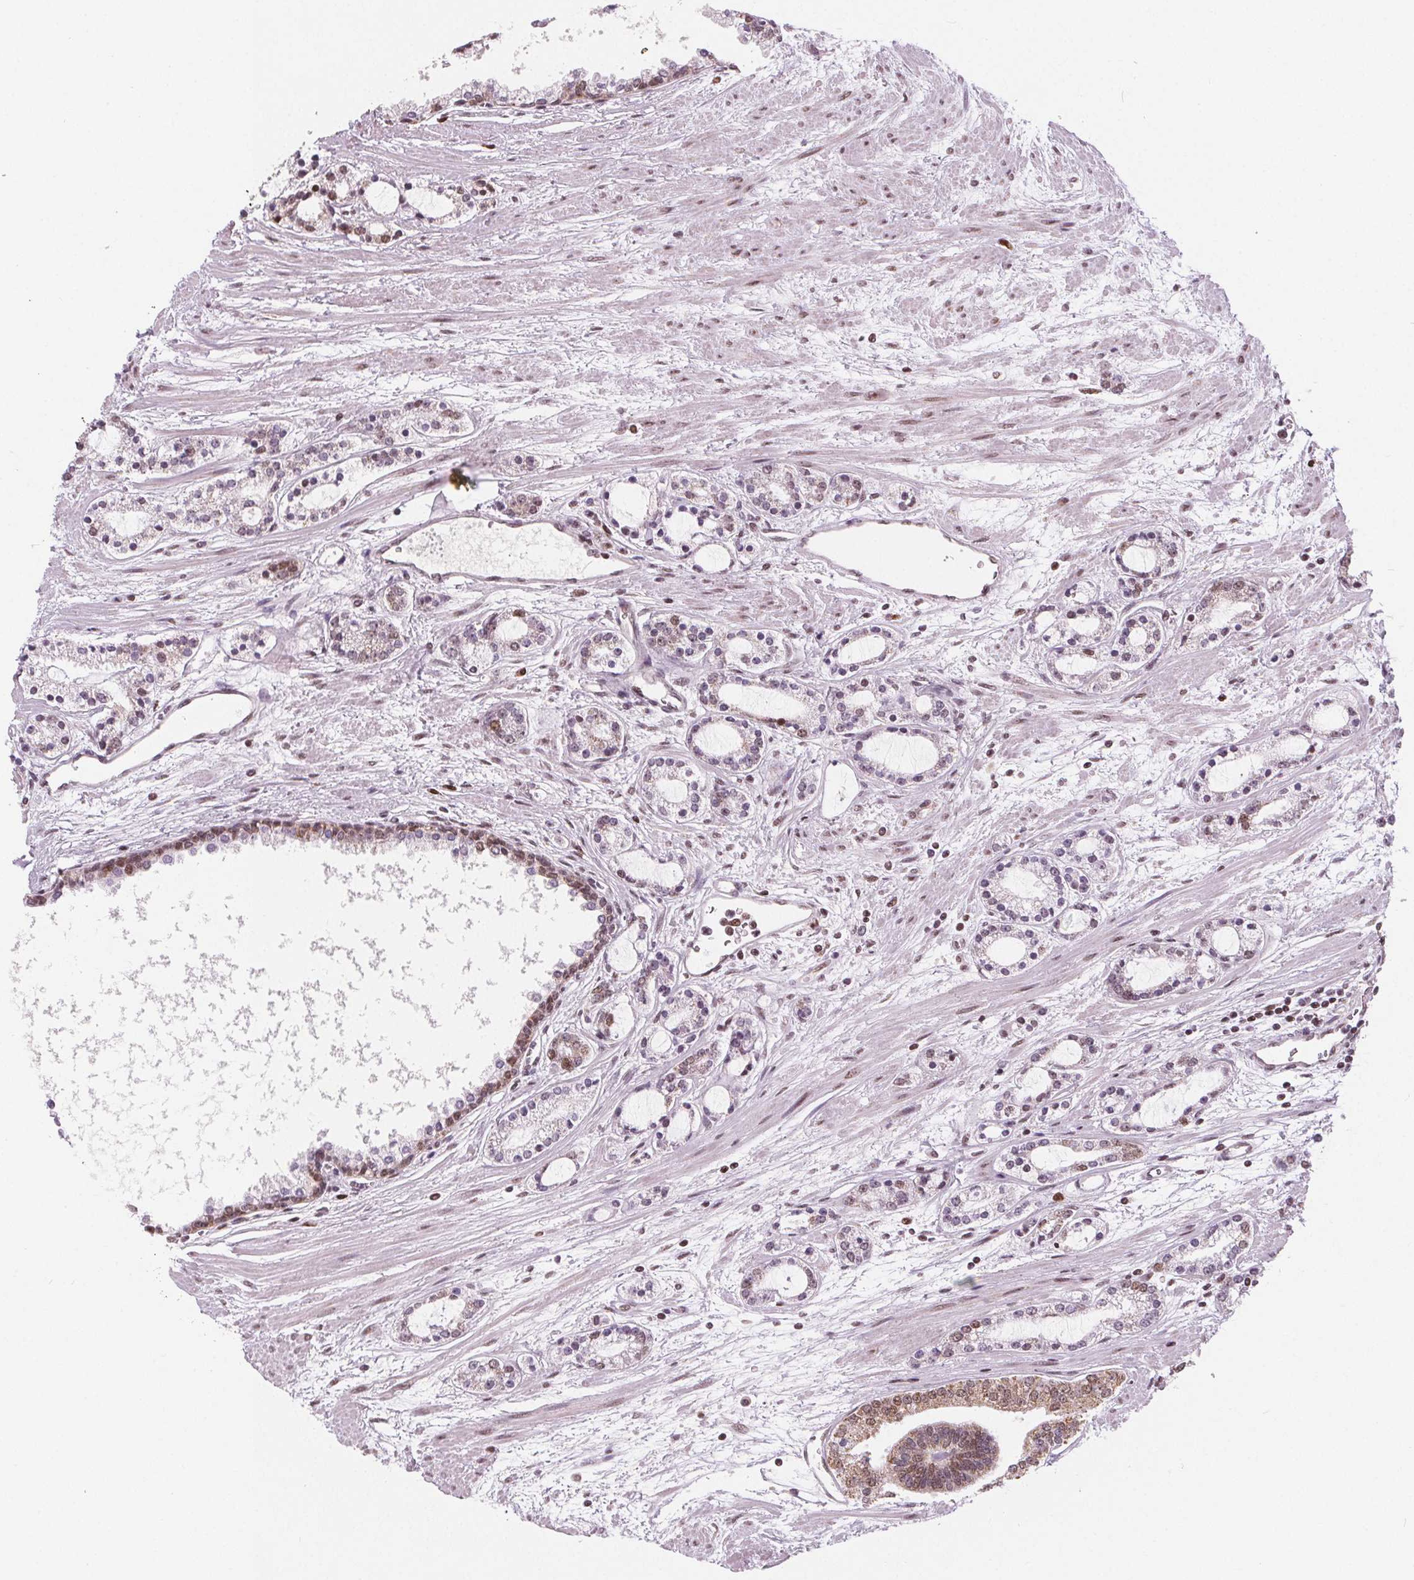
{"staining": {"intensity": "moderate", "quantity": "<25%", "location": "nuclear"}, "tissue": "prostate cancer", "cell_type": "Tumor cells", "image_type": "cancer", "snomed": [{"axis": "morphology", "description": "Adenocarcinoma, Medium grade"}, {"axis": "topography", "description": "Prostate"}], "caption": "Immunohistochemical staining of human medium-grade adenocarcinoma (prostate) displays low levels of moderate nuclear protein staining in about <25% of tumor cells.", "gene": "DPM2", "patient": {"sex": "male", "age": 57}}